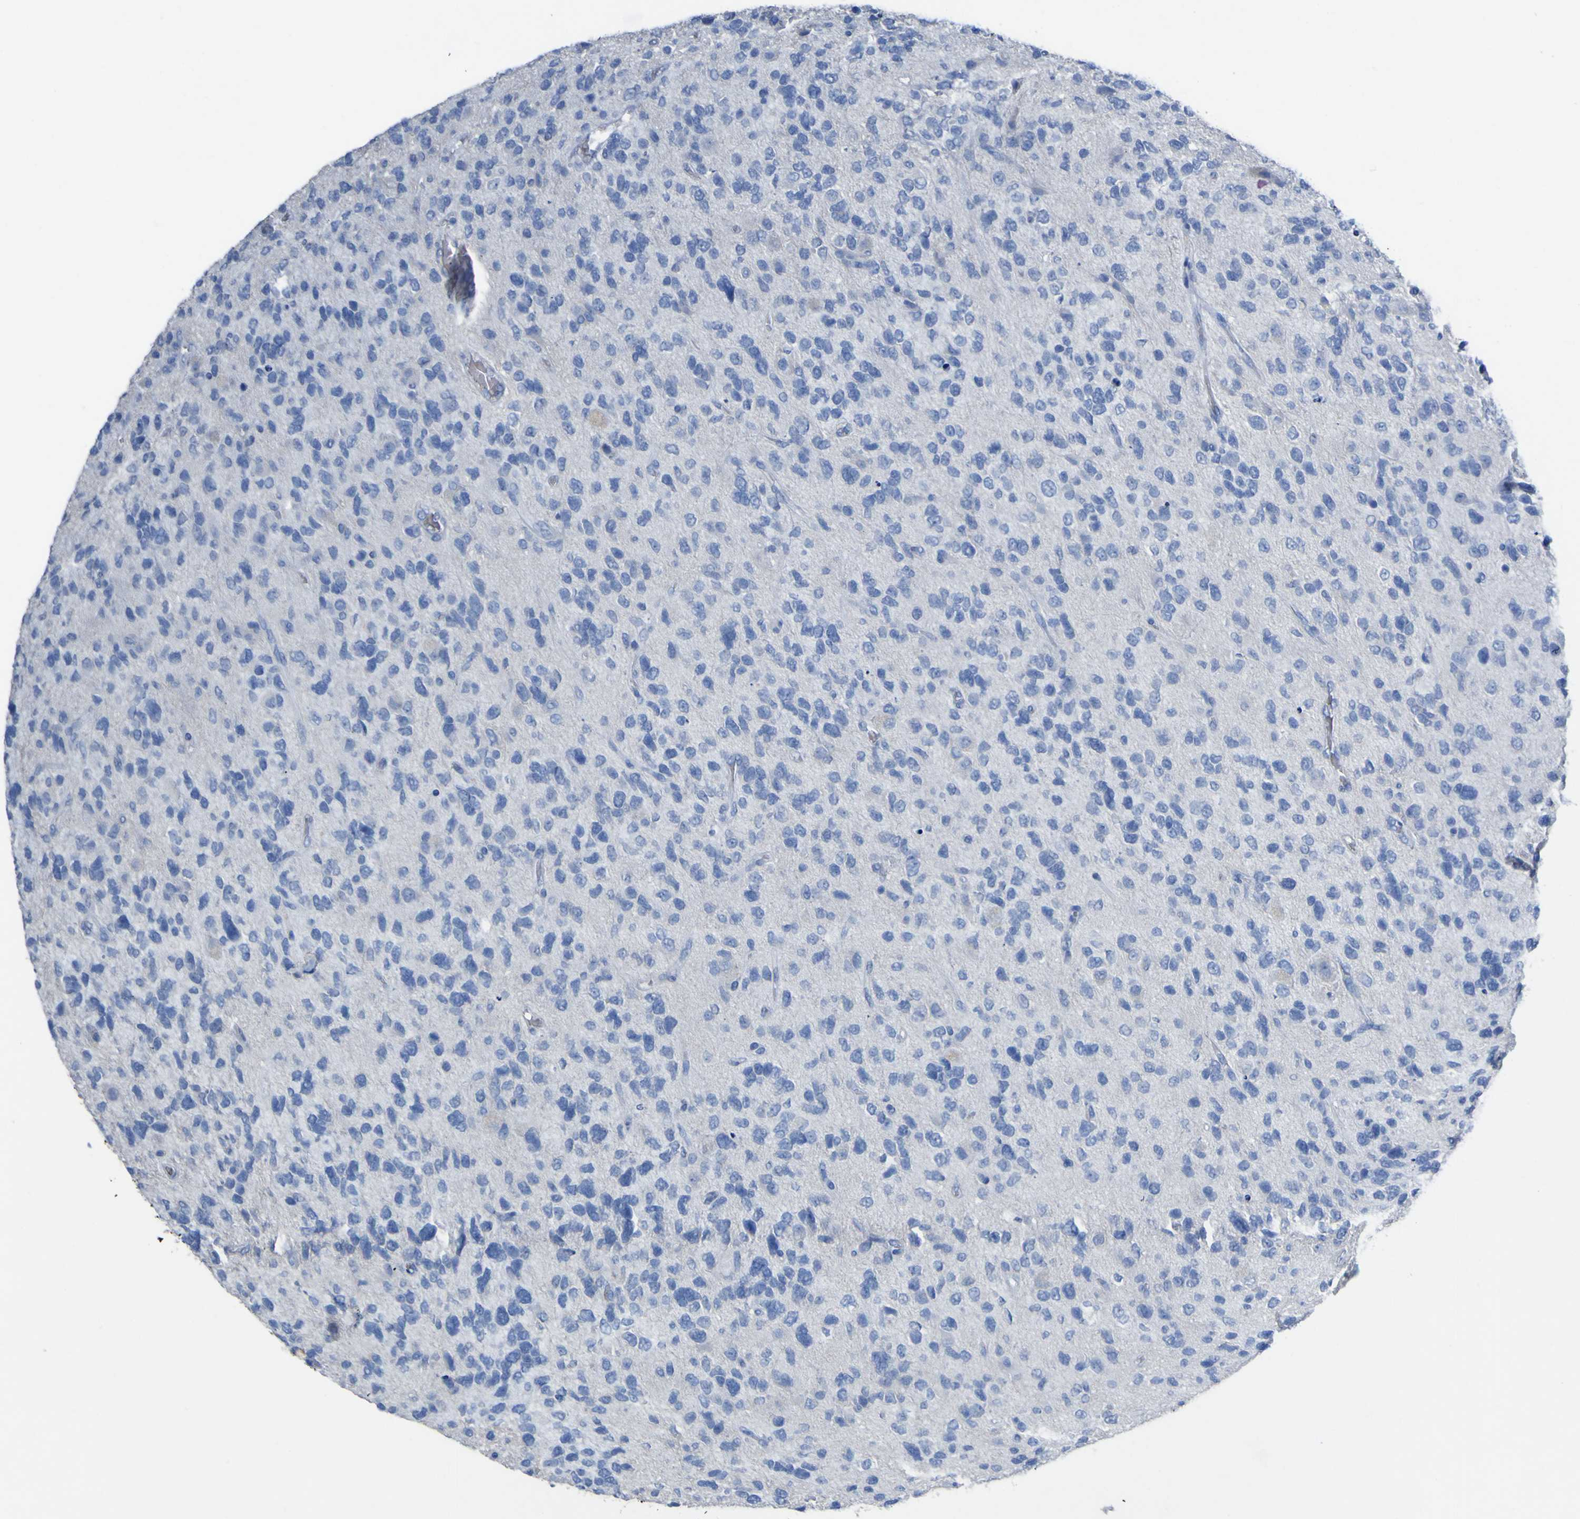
{"staining": {"intensity": "negative", "quantity": "none", "location": "none"}, "tissue": "glioma", "cell_type": "Tumor cells", "image_type": "cancer", "snomed": [{"axis": "morphology", "description": "Glioma, malignant, High grade"}, {"axis": "topography", "description": "Brain"}], "caption": "This micrograph is of glioma stained with immunohistochemistry (IHC) to label a protein in brown with the nuclei are counter-stained blue. There is no positivity in tumor cells. (Brightfield microscopy of DAB (3,3'-diaminobenzidine) immunohistochemistry at high magnification).", "gene": "GCM1", "patient": {"sex": "female", "age": 58}}